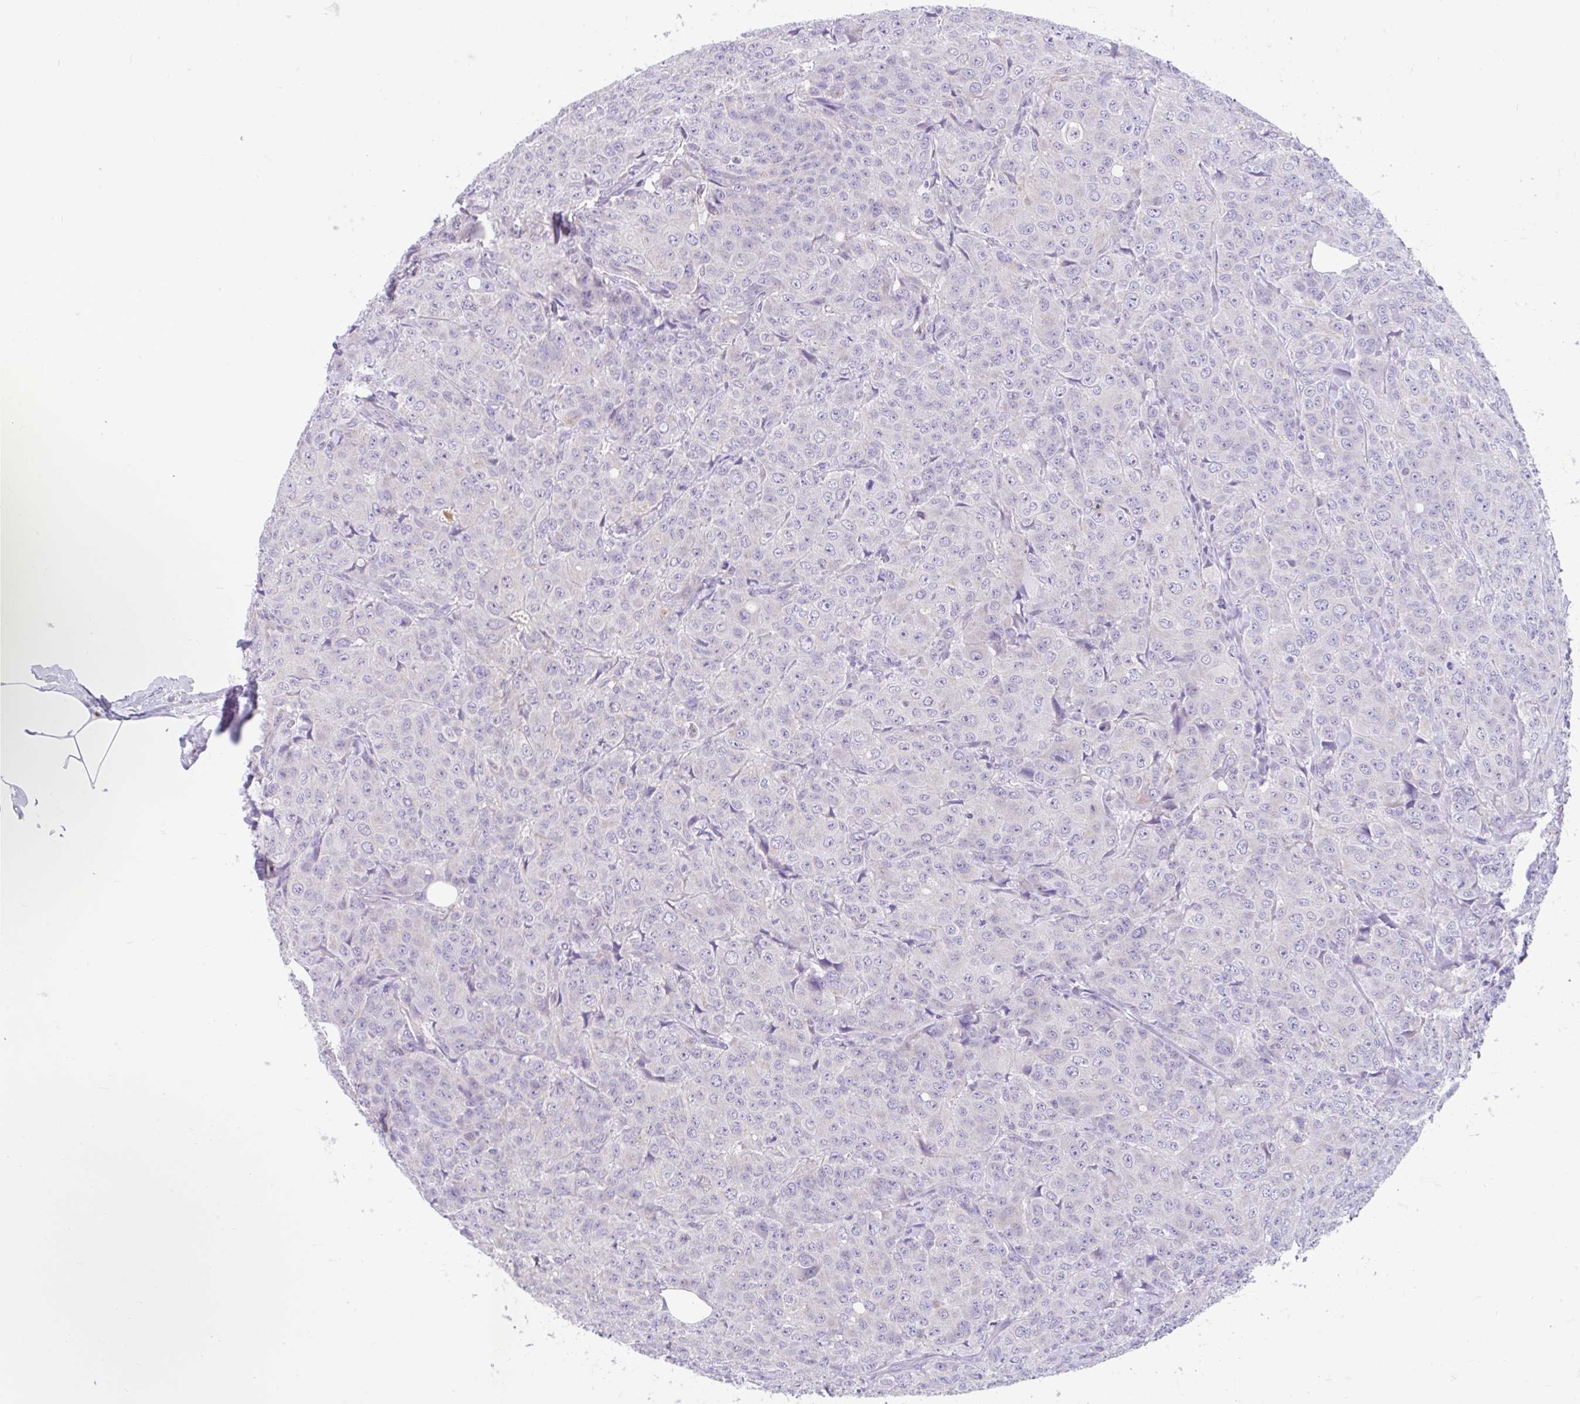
{"staining": {"intensity": "negative", "quantity": "none", "location": "none"}, "tissue": "breast cancer", "cell_type": "Tumor cells", "image_type": "cancer", "snomed": [{"axis": "morphology", "description": "Duct carcinoma"}, {"axis": "topography", "description": "Breast"}], "caption": "This is an immunohistochemistry (IHC) micrograph of human breast intraductal carcinoma. There is no positivity in tumor cells.", "gene": "CCSAP", "patient": {"sex": "female", "age": 43}}